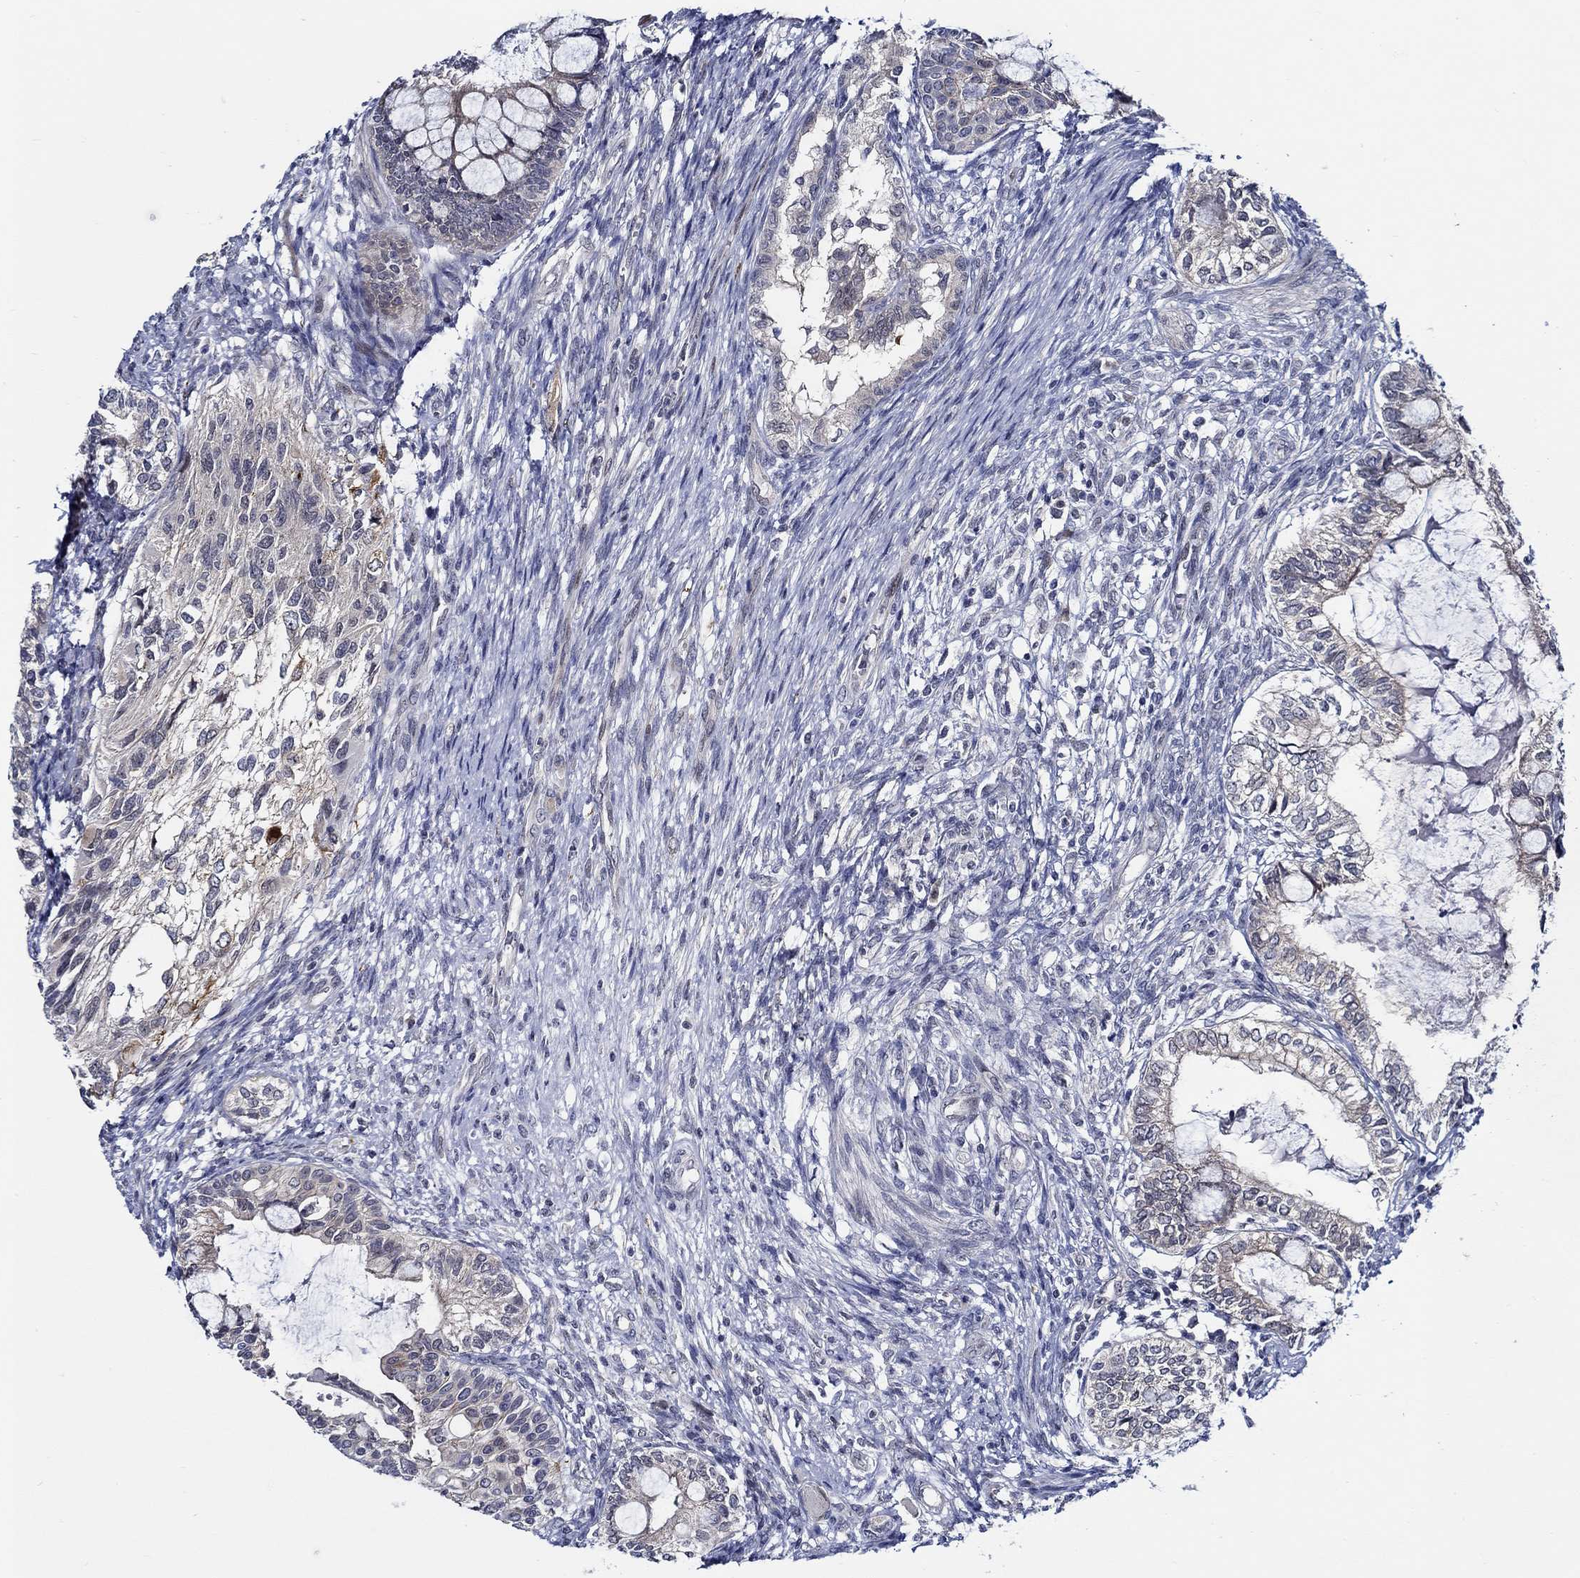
{"staining": {"intensity": "weak", "quantity": "<25%", "location": "cytoplasmic/membranous"}, "tissue": "testis cancer", "cell_type": "Tumor cells", "image_type": "cancer", "snomed": [{"axis": "morphology", "description": "Seminoma, NOS"}, {"axis": "morphology", "description": "Carcinoma, Embryonal, NOS"}, {"axis": "topography", "description": "Testis"}], "caption": "High magnification brightfield microscopy of embryonal carcinoma (testis) stained with DAB (brown) and counterstained with hematoxylin (blue): tumor cells show no significant expression.", "gene": "C8orf48", "patient": {"sex": "male", "age": 41}}